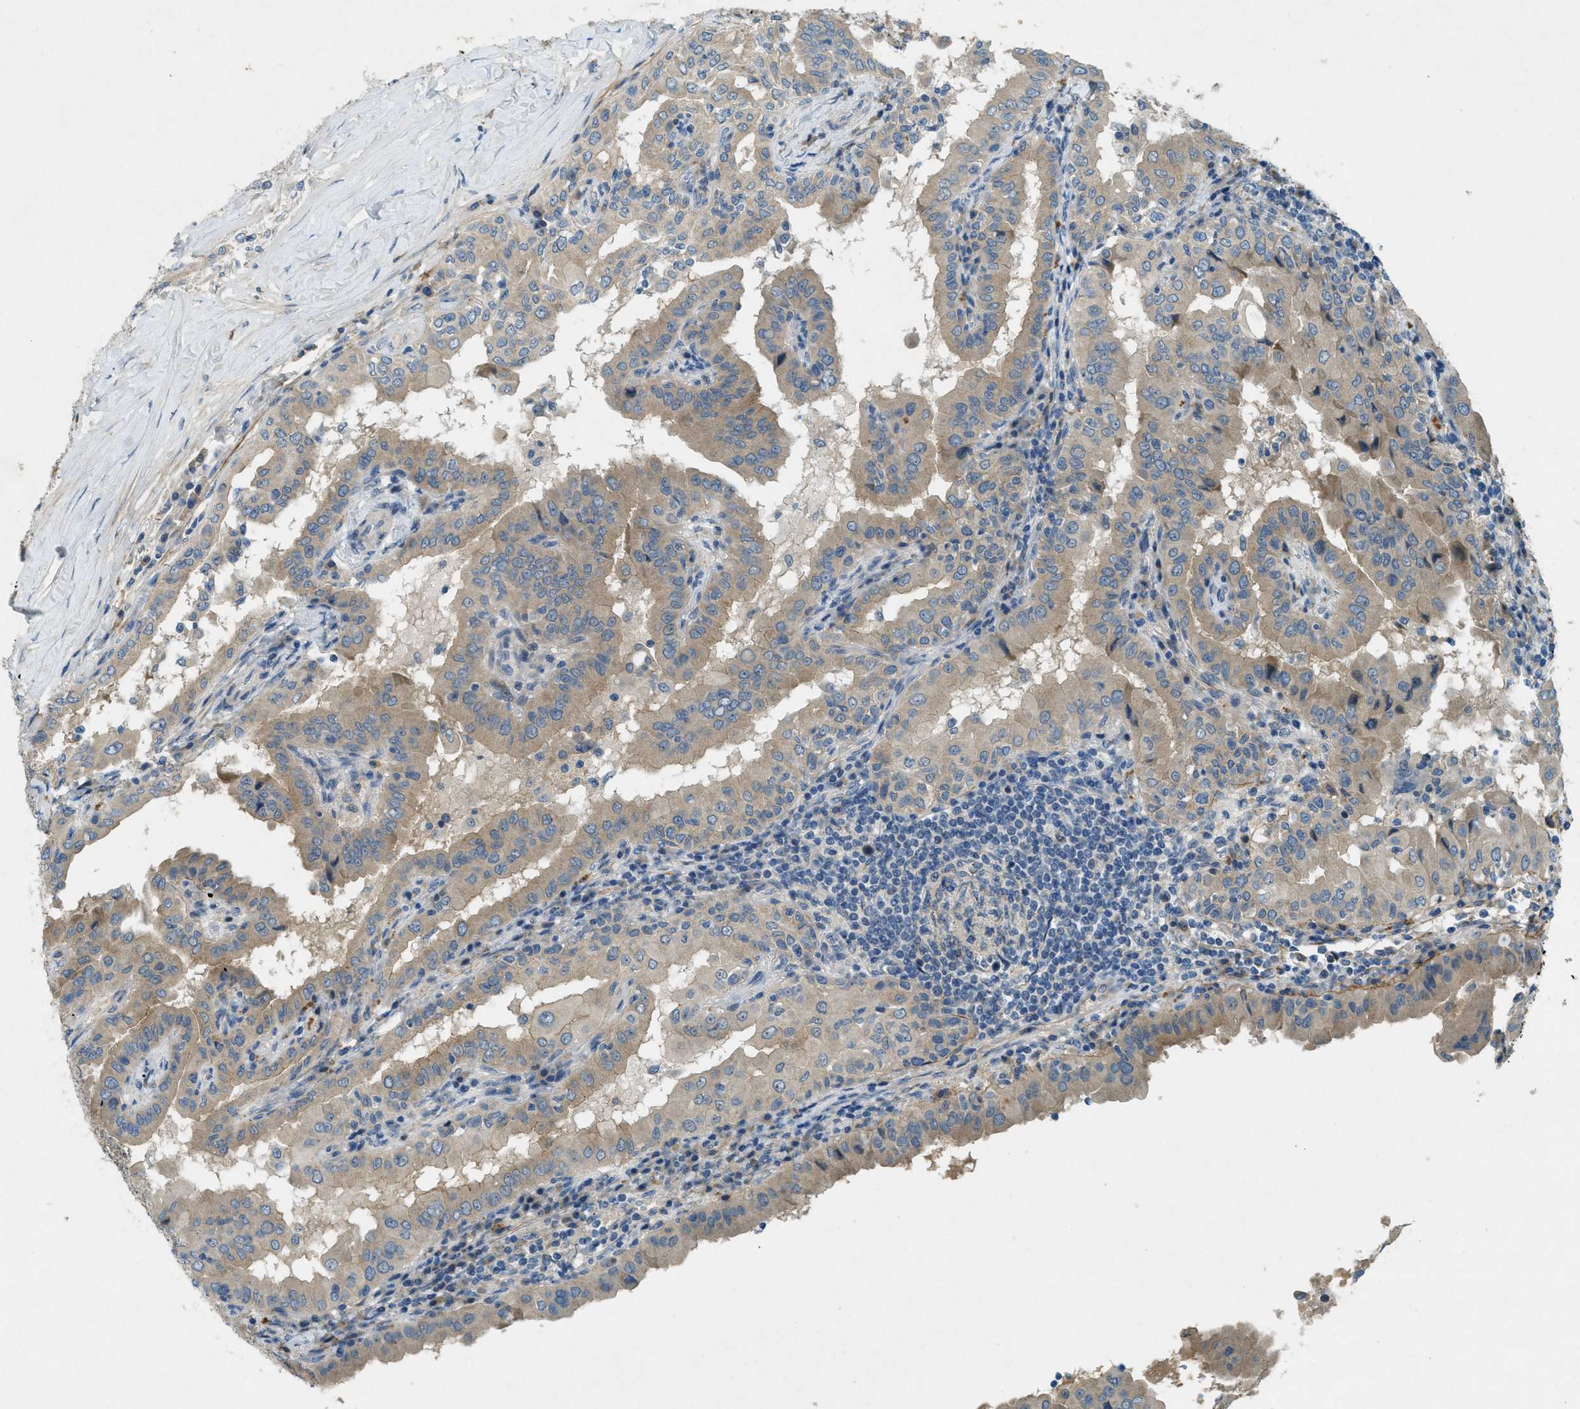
{"staining": {"intensity": "weak", "quantity": "<25%", "location": "cytoplasmic/membranous"}, "tissue": "thyroid cancer", "cell_type": "Tumor cells", "image_type": "cancer", "snomed": [{"axis": "morphology", "description": "Papillary adenocarcinoma, NOS"}, {"axis": "topography", "description": "Thyroid gland"}], "caption": "Thyroid cancer (papillary adenocarcinoma) was stained to show a protein in brown. There is no significant staining in tumor cells. Nuclei are stained in blue.", "gene": "SNX14", "patient": {"sex": "male", "age": 33}}